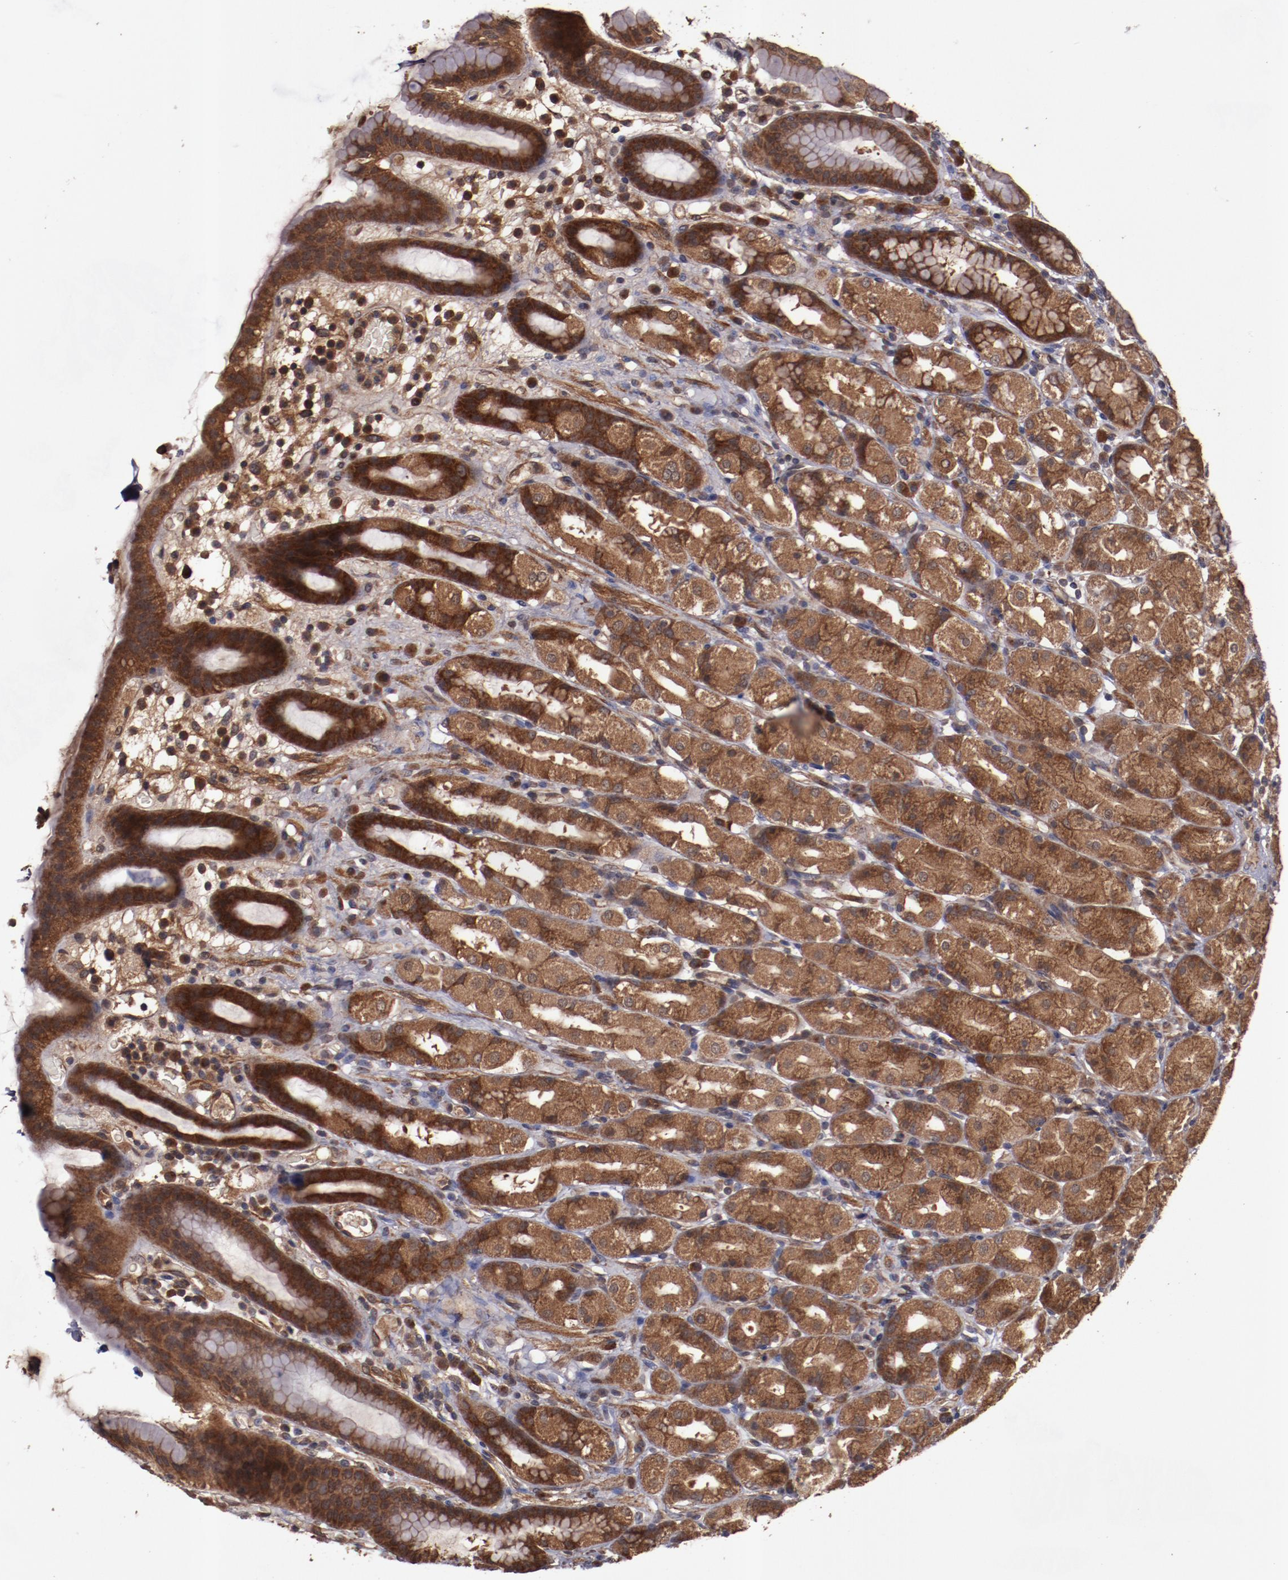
{"staining": {"intensity": "strong", "quantity": ">75%", "location": "cytoplasmic/membranous"}, "tissue": "stomach", "cell_type": "Glandular cells", "image_type": "normal", "snomed": [{"axis": "morphology", "description": "Normal tissue, NOS"}, {"axis": "topography", "description": "Stomach, upper"}], "caption": "The image displays immunohistochemical staining of unremarkable stomach. There is strong cytoplasmic/membranous expression is appreciated in about >75% of glandular cells.", "gene": "TXNDC16", "patient": {"sex": "male", "age": 68}}